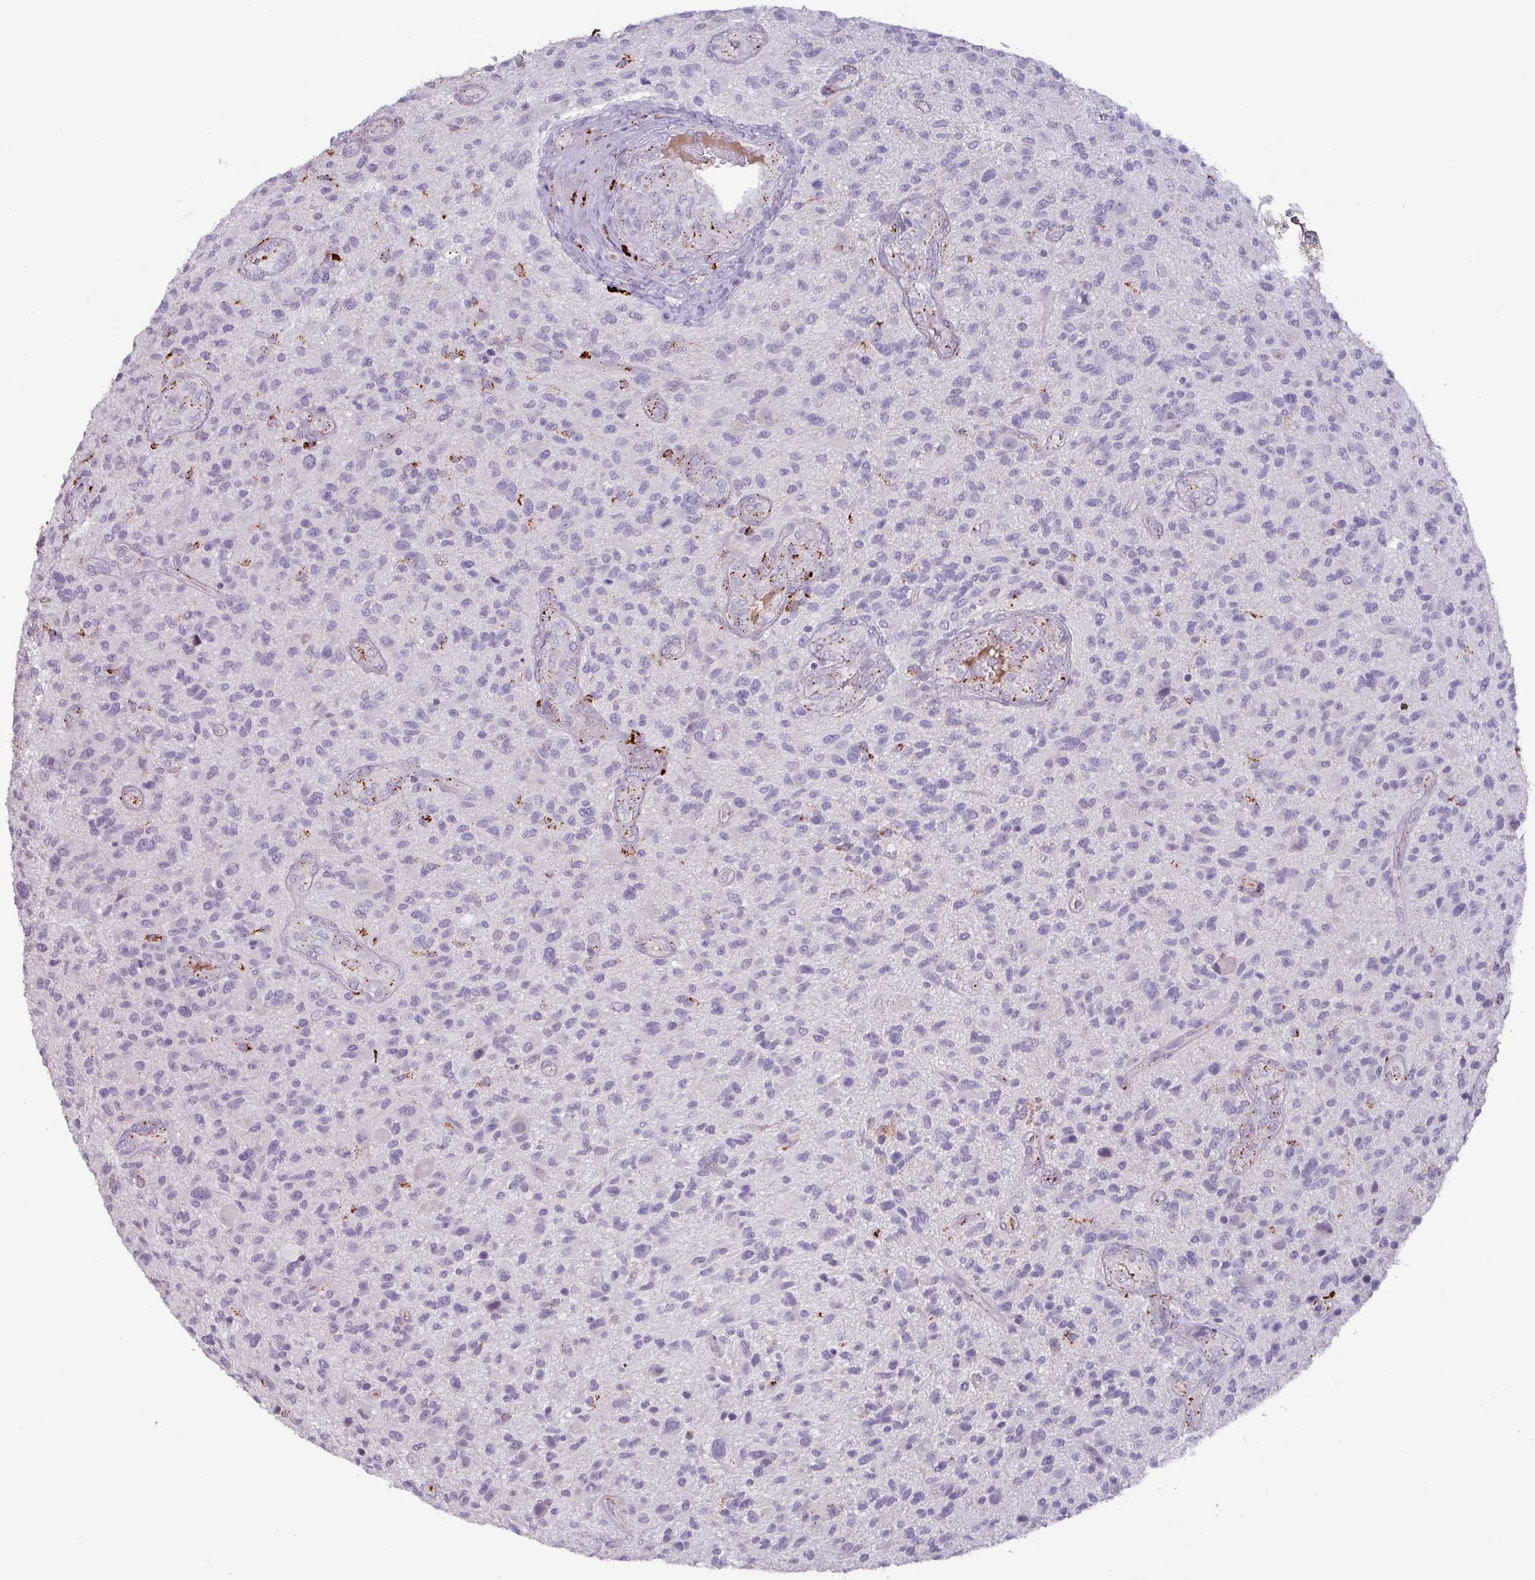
{"staining": {"intensity": "negative", "quantity": "none", "location": "none"}, "tissue": "glioma", "cell_type": "Tumor cells", "image_type": "cancer", "snomed": [{"axis": "morphology", "description": "Glioma, malignant, High grade"}, {"axis": "topography", "description": "Brain"}], "caption": "High-grade glioma (malignant) was stained to show a protein in brown. There is no significant expression in tumor cells.", "gene": "PLIN2", "patient": {"sex": "male", "age": 47}}